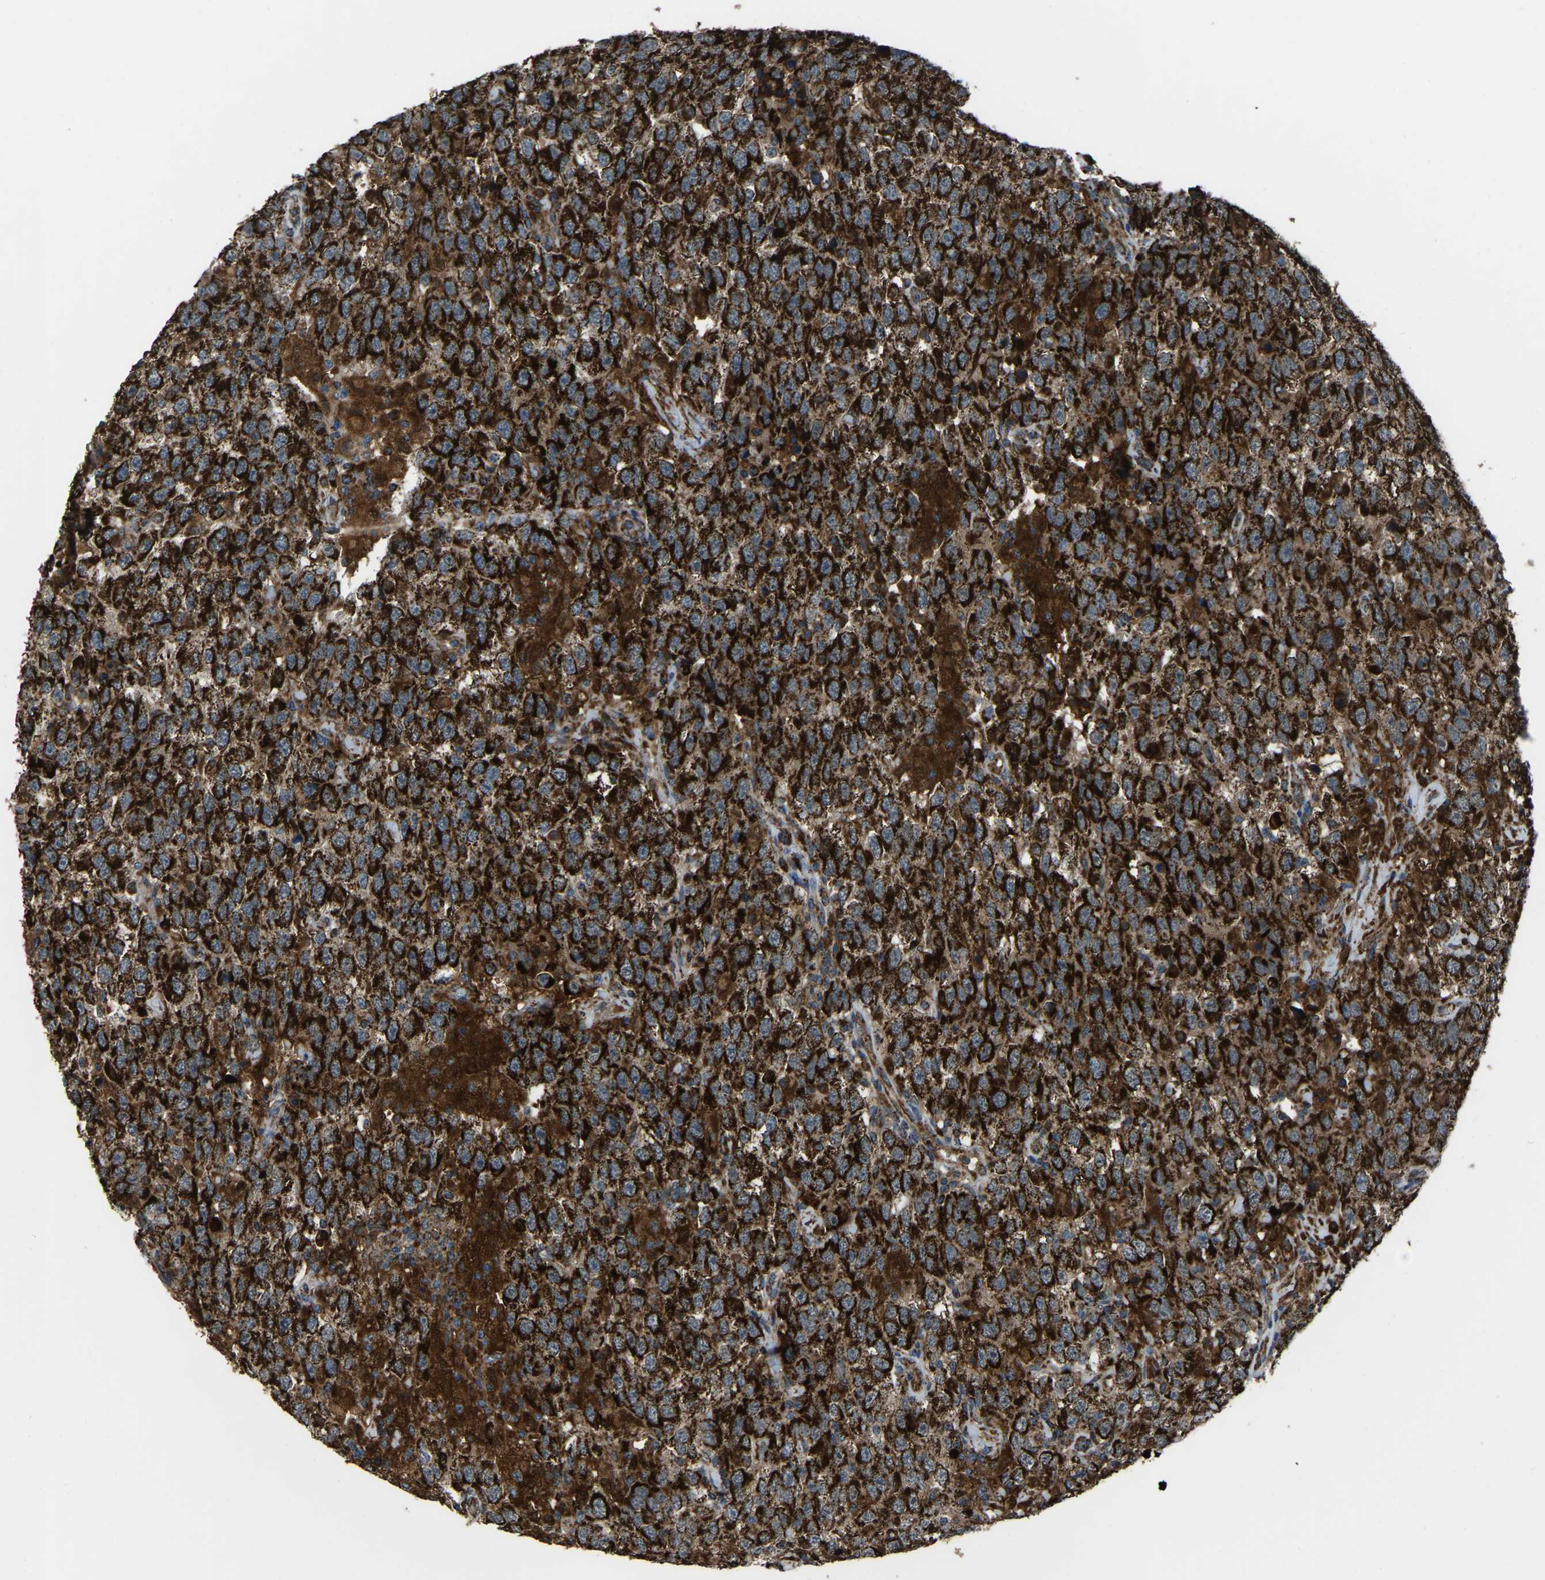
{"staining": {"intensity": "strong", "quantity": ">75%", "location": "cytoplasmic/membranous"}, "tissue": "testis cancer", "cell_type": "Tumor cells", "image_type": "cancer", "snomed": [{"axis": "morphology", "description": "Seminoma, NOS"}, {"axis": "topography", "description": "Testis"}], "caption": "A micrograph showing strong cytoplasmic/membranous staining in approximately >75% of tumor cells in testis cancer, as visualized by brown immunohistochemical staining.", "gene": "AKR1A1", "patient": {"sex": "male", "age": 41}}